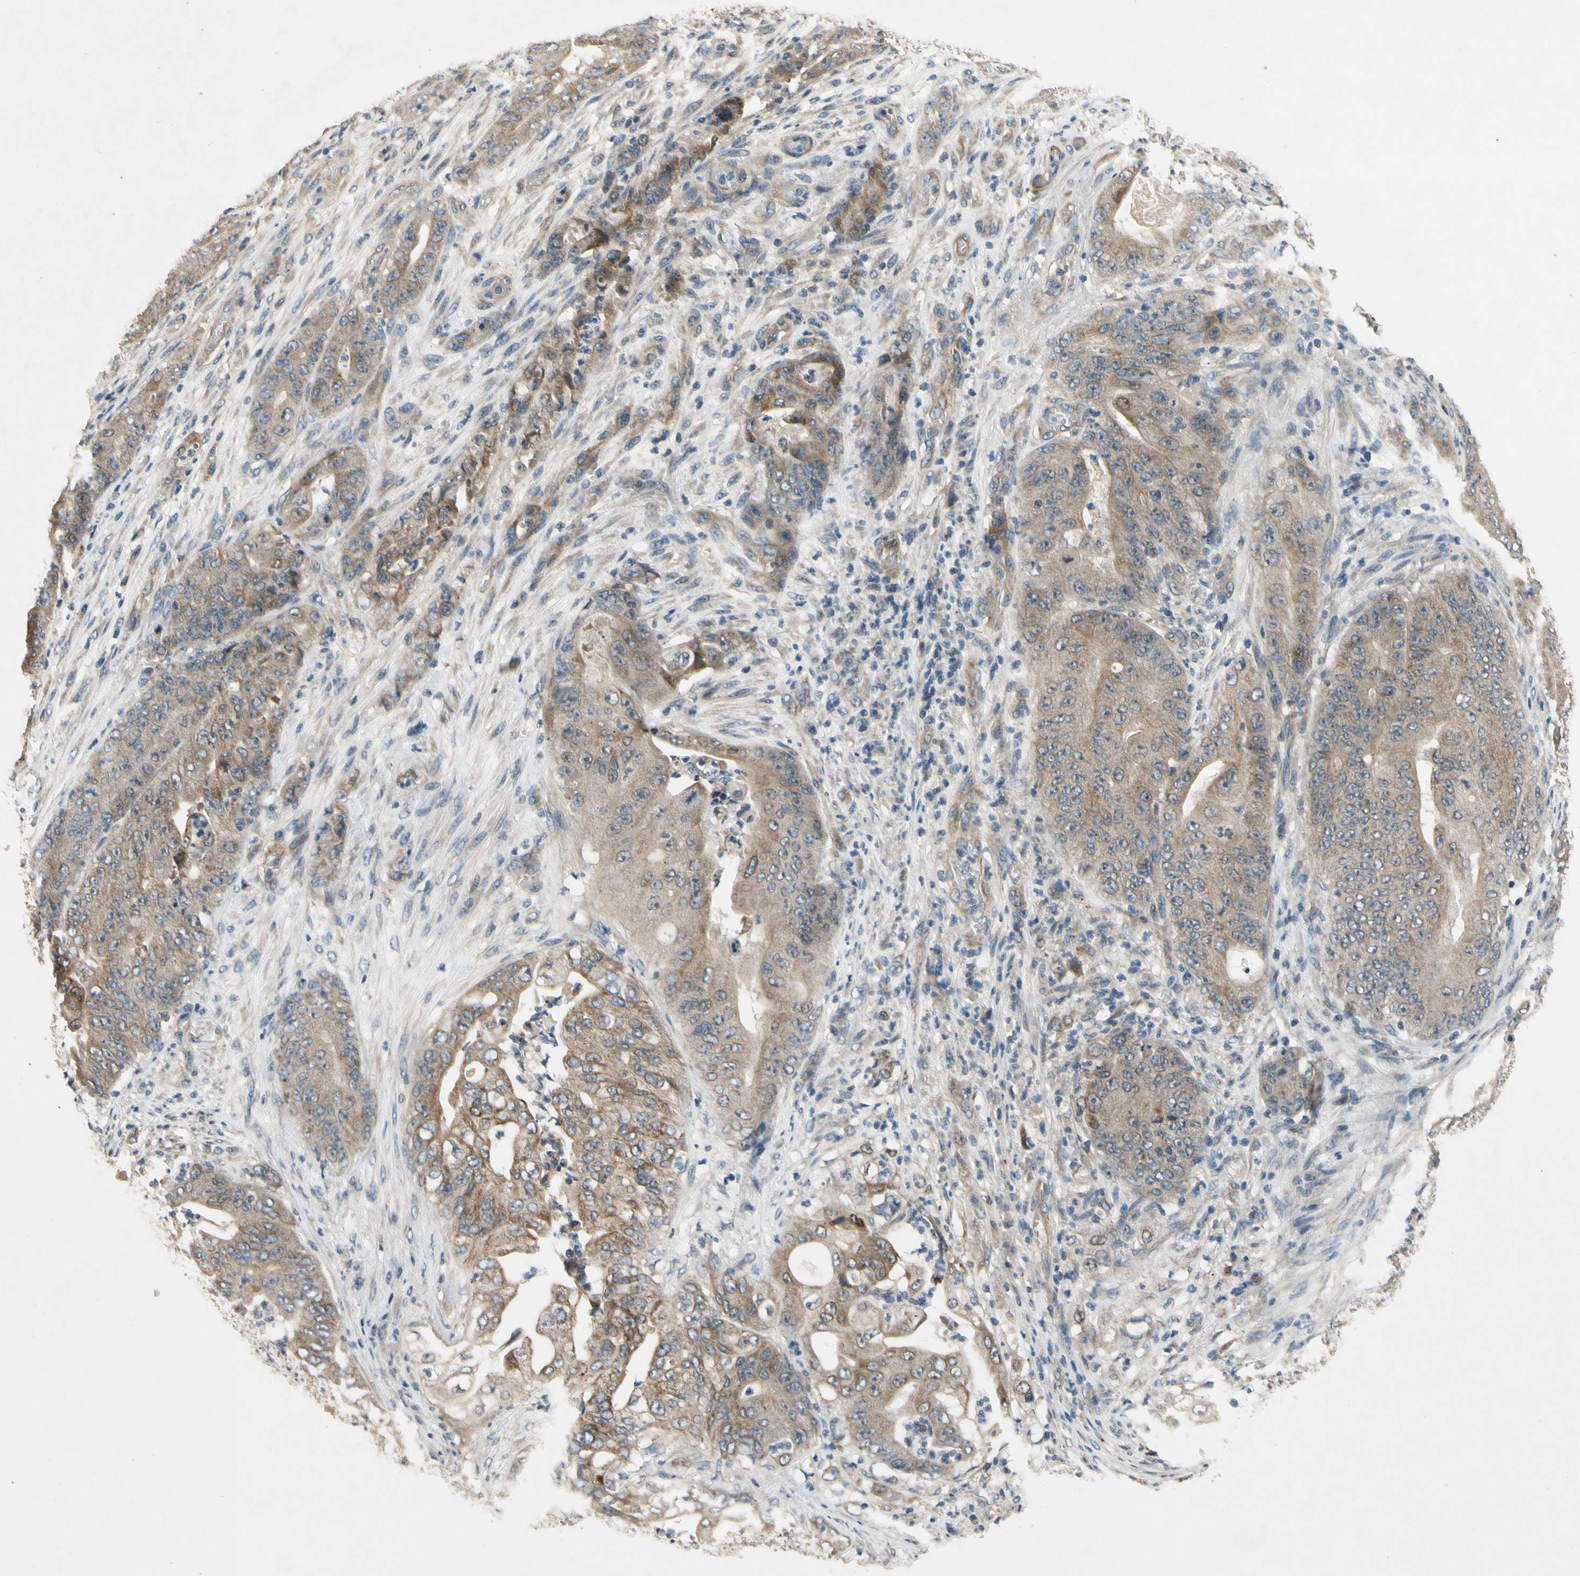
{"staining": {"intensity": "moderate", "quantity": ">75%", "location": "cytoplasmic/membranous"}, "tissue": "stomach cancer", "cell_type": "Tumor cells", "image_type": "cancer", "snomed": [{"axis": "morphology", "description": "Adenocarcinoma, NOS"}, {"axis": "topography", "description": "Stomach"}], "caption": "High-magnification brightfield microscopy of stomach adenocarcinoma stained with DAB (3,3'-diaminobenzidine) (brown) and counterstained with hematoxylin (blue). tumor cells exhibit moderate cytoplasmic/membranous positivity is present in about>75% of cells.", "gene": "ALKBH3", "patient": {"sex": "female", "age": 73}}